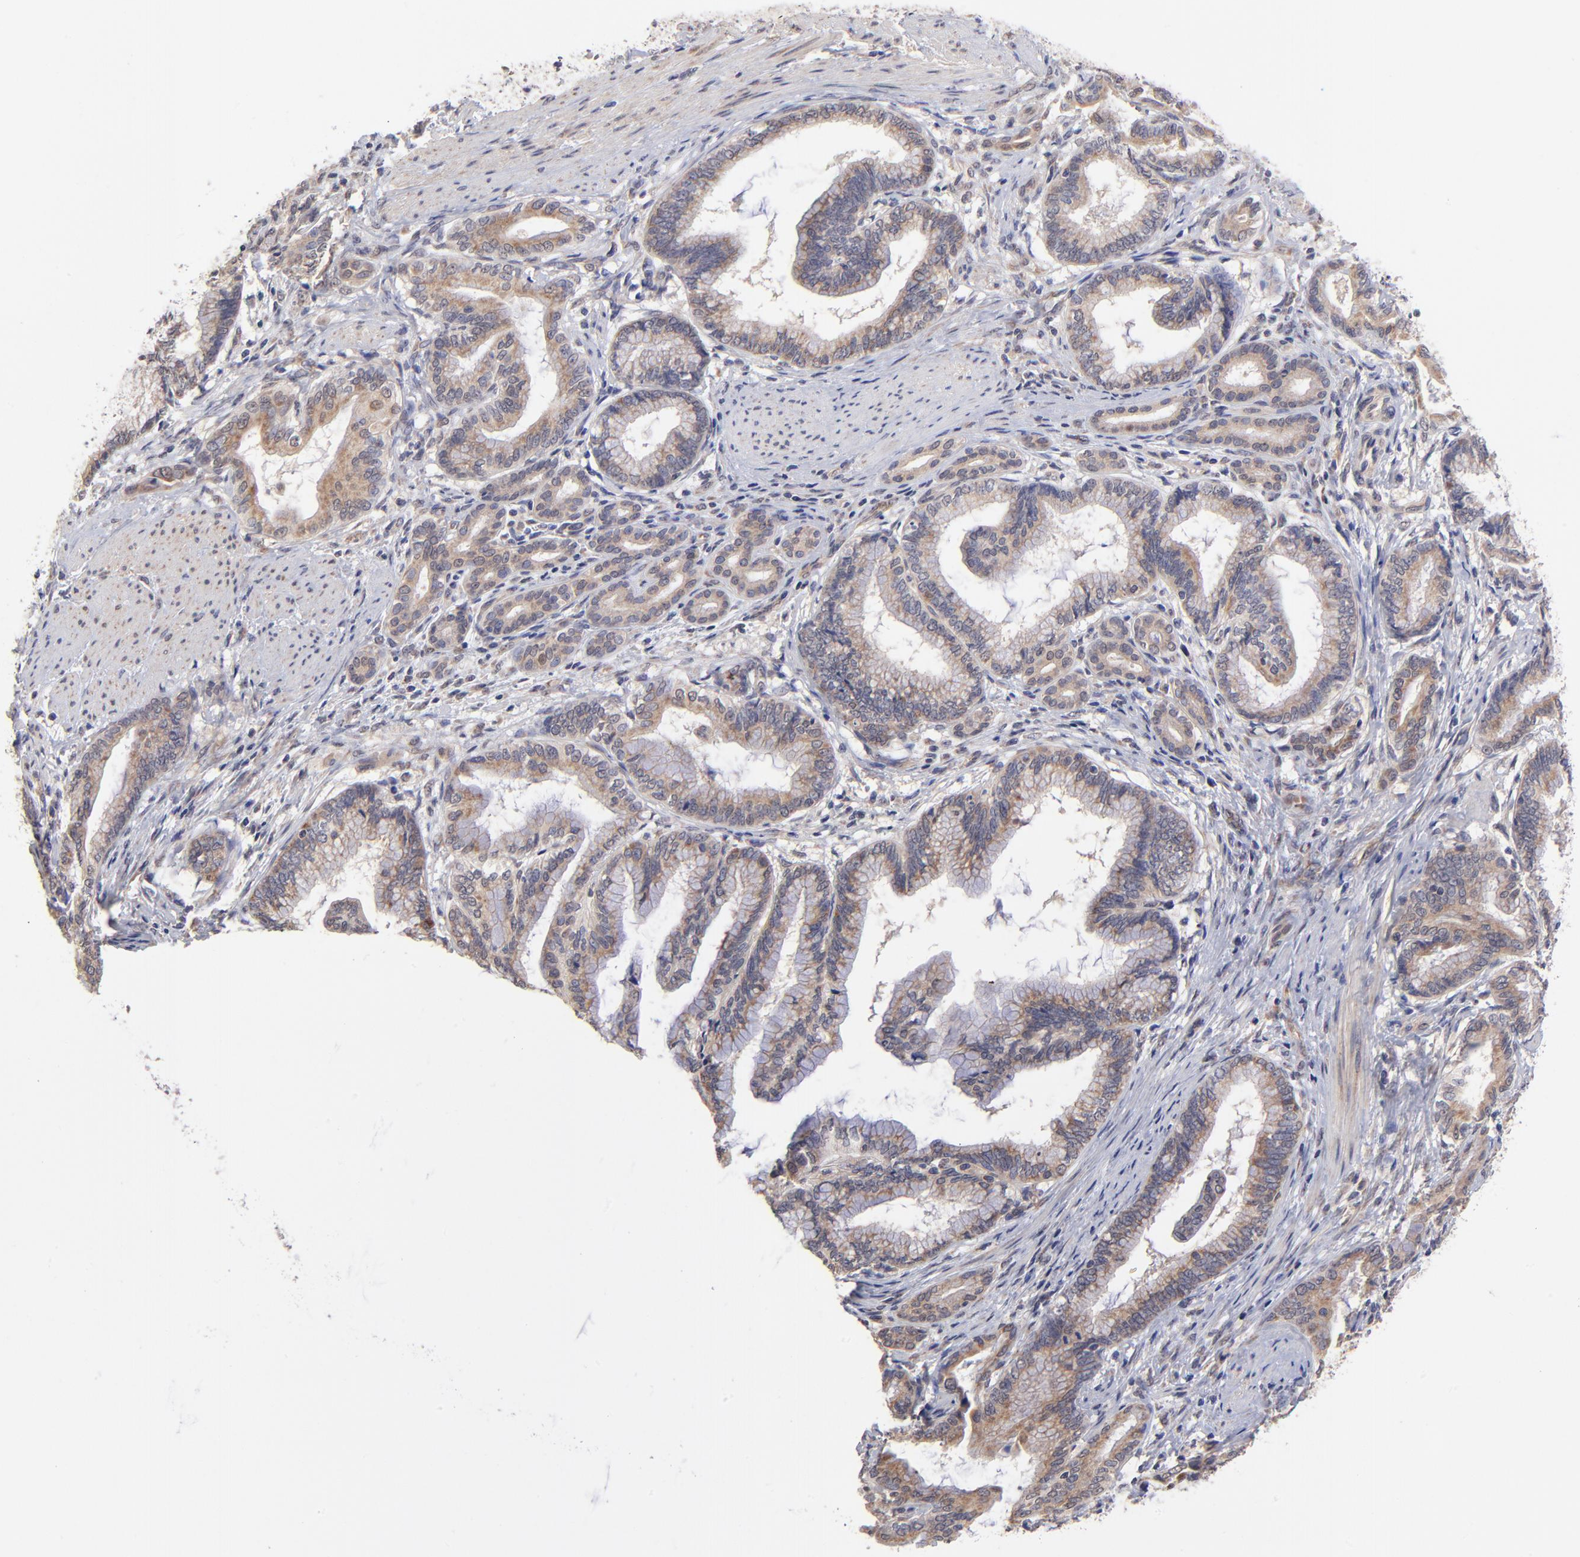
{"staining": {"intensity": "moderate", "quantity": "25%-75%", "location": "cytoplasmic/membranous"}, "tissue": "pancreatic cancer", "cell_type": "Tumor cells", "image_type": "cancer", "snomed": [{"axis": "morphology", "description": "Adenocarcinoma, NOS"}, {"axis": "topography", "description": "Pancreas"}], "caption": "Moderate cytoplasmic/membranous positivity for a protein is appreciated in approximately 25%-75% of tumor cells of pancreatic cancer using immunohistochemistry.", "gene": "UBE2H", "patient": {"sex": "female", "age": 64}}